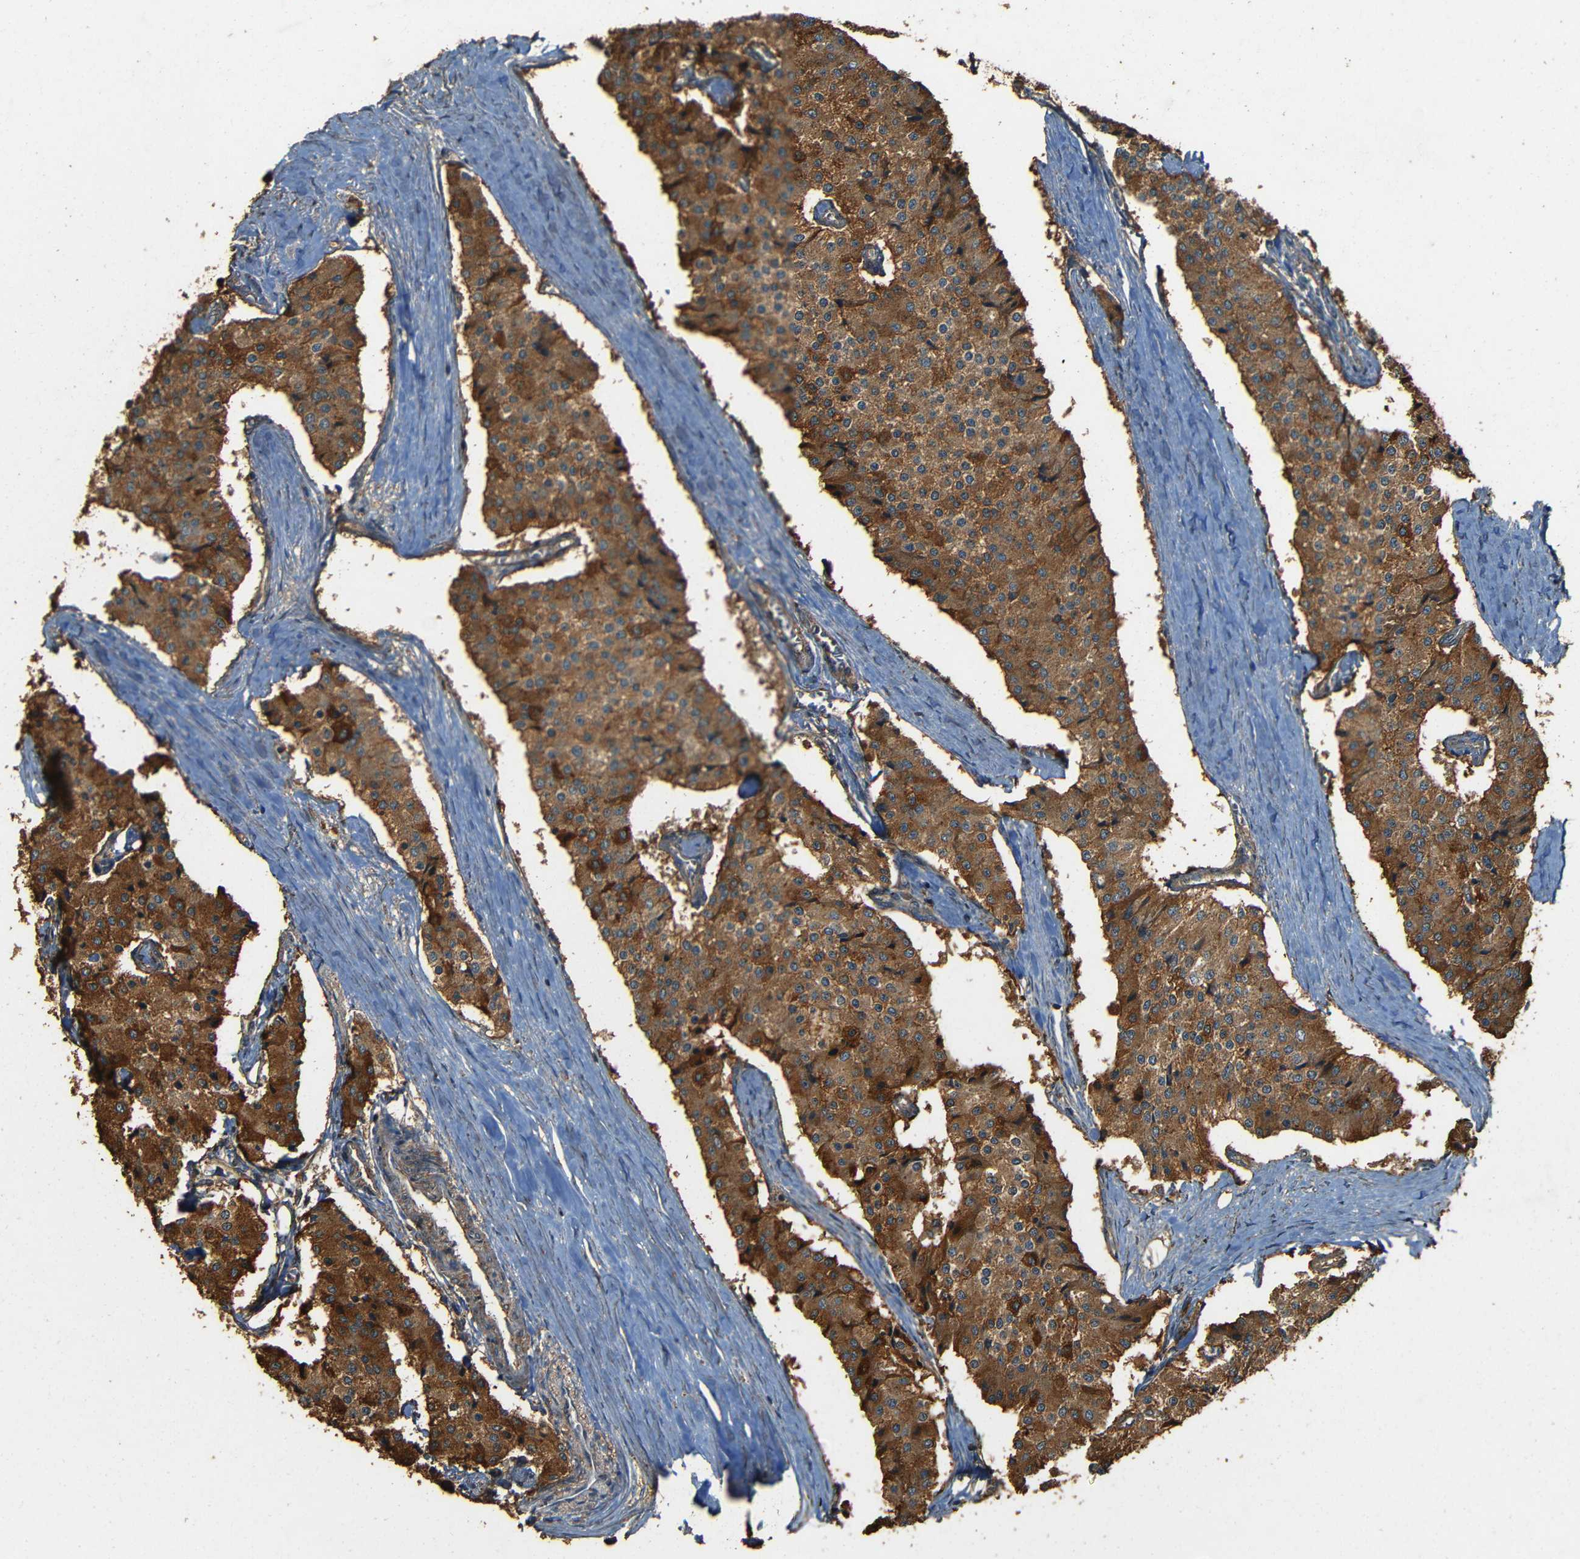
{"staining": {"intensity": "strong", "quantity": ">75%", "location": "cytoplasmic/membranous"}, "tissue": "carcinoid", "cell_type": "Tumor cells", "image_type": "cancer", "snomed": [{"axis": "morphology", "description": "Carcinoid, malignant, NOS"}, {"axis": "topography", "description": "Colon"}], "caption": "Strong cytoplasmic/membranous protein staining is present in about >75% of tumor cells in carcinoid (malignant).", "gene": "PDE5A", "patient": {"sex": "female", "age": 52}}